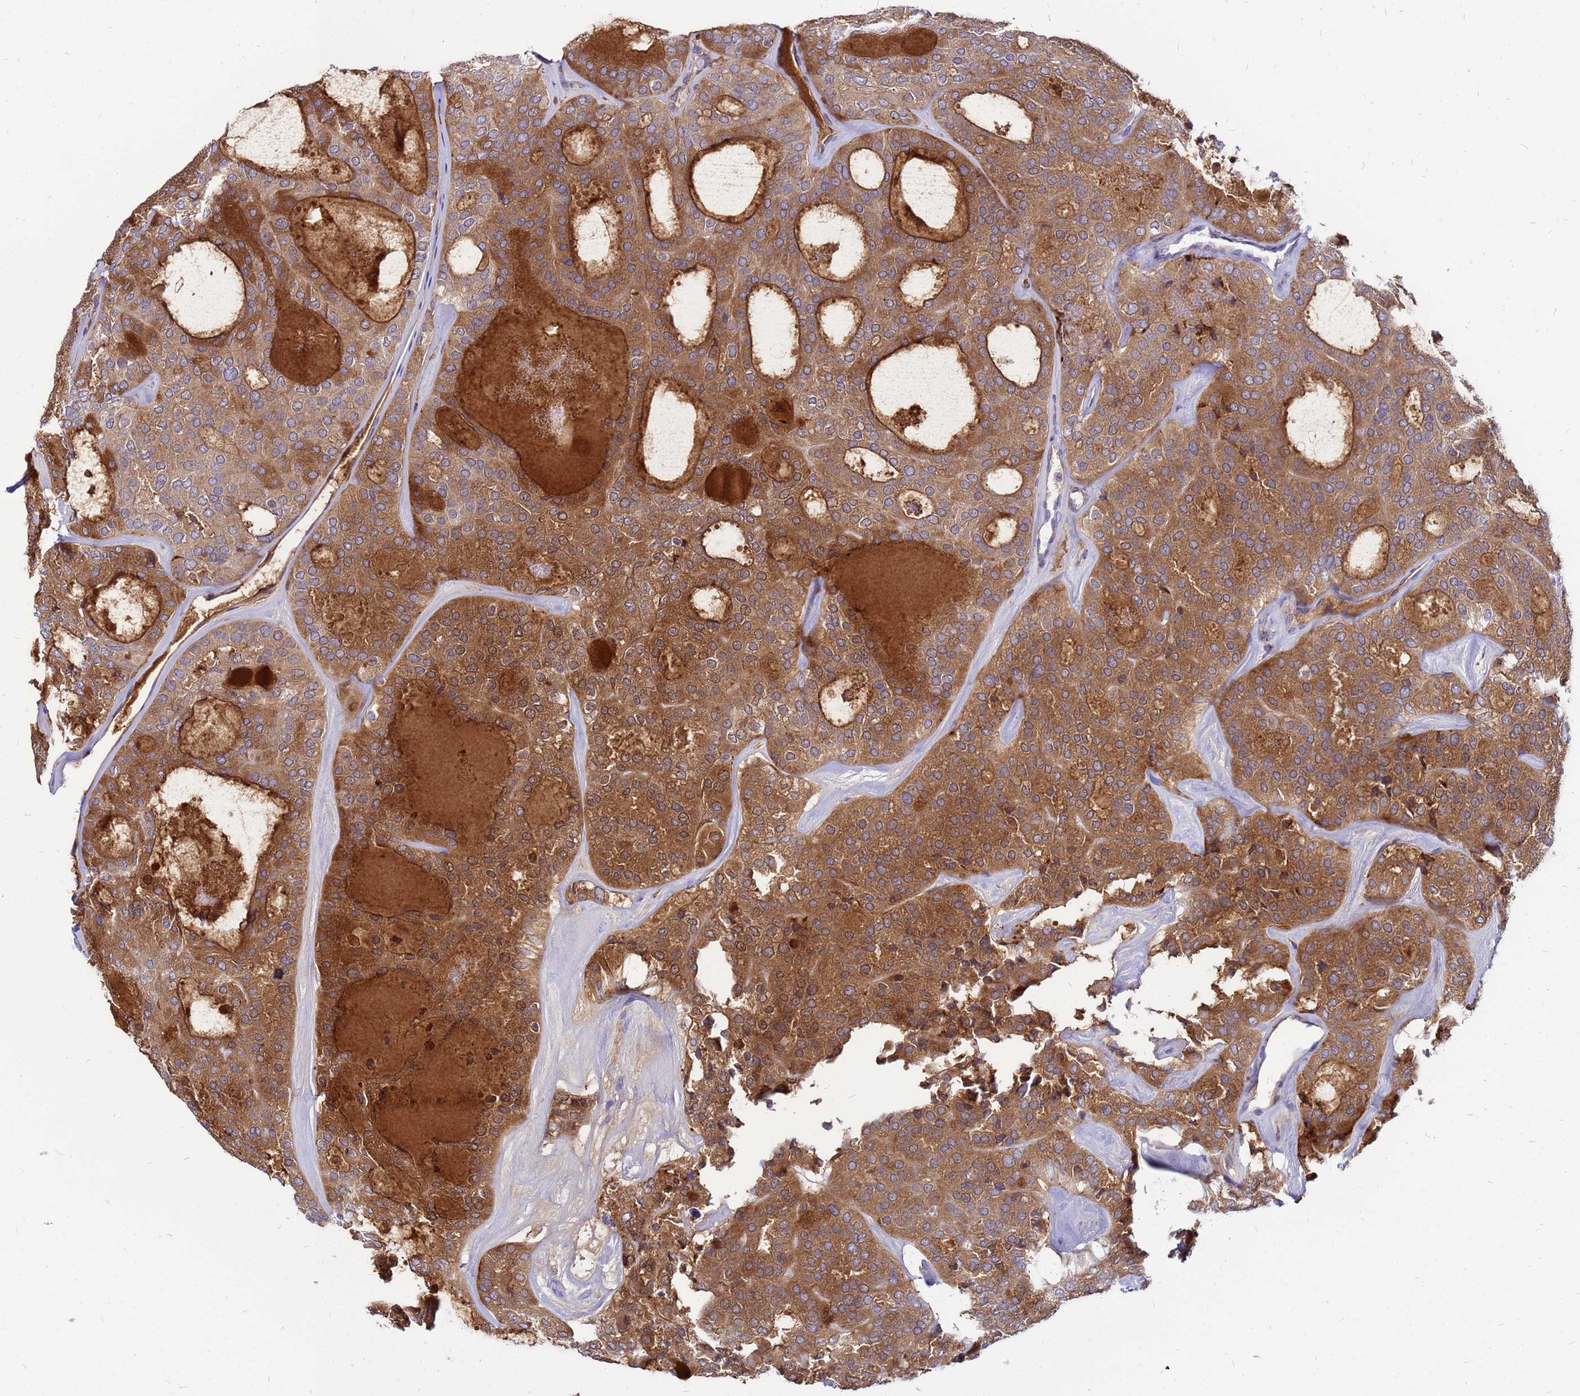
{"staining": {"intensity": "moderate", "quantity": ">75%", "location": "cytoplasmic/membranous"}, "tissue": "thyroid cancer", "cell_type": "Tumor cells", "image_type": "cancer", "snomed": [{"axis": "morphology", "description": "Follicular adenoma carcinoma, NOS"}, {"axis": "topography", "description": "Thyroid gland"}], "caption": "A brown stain highlights moderate cytoplasmic/membranous positivity of a protein in thyroid cancer (follicular adenoma carcinoma) tumor cells.", "gene": "FHIP1A", "patient": {"sex": "male", "age": 75}}